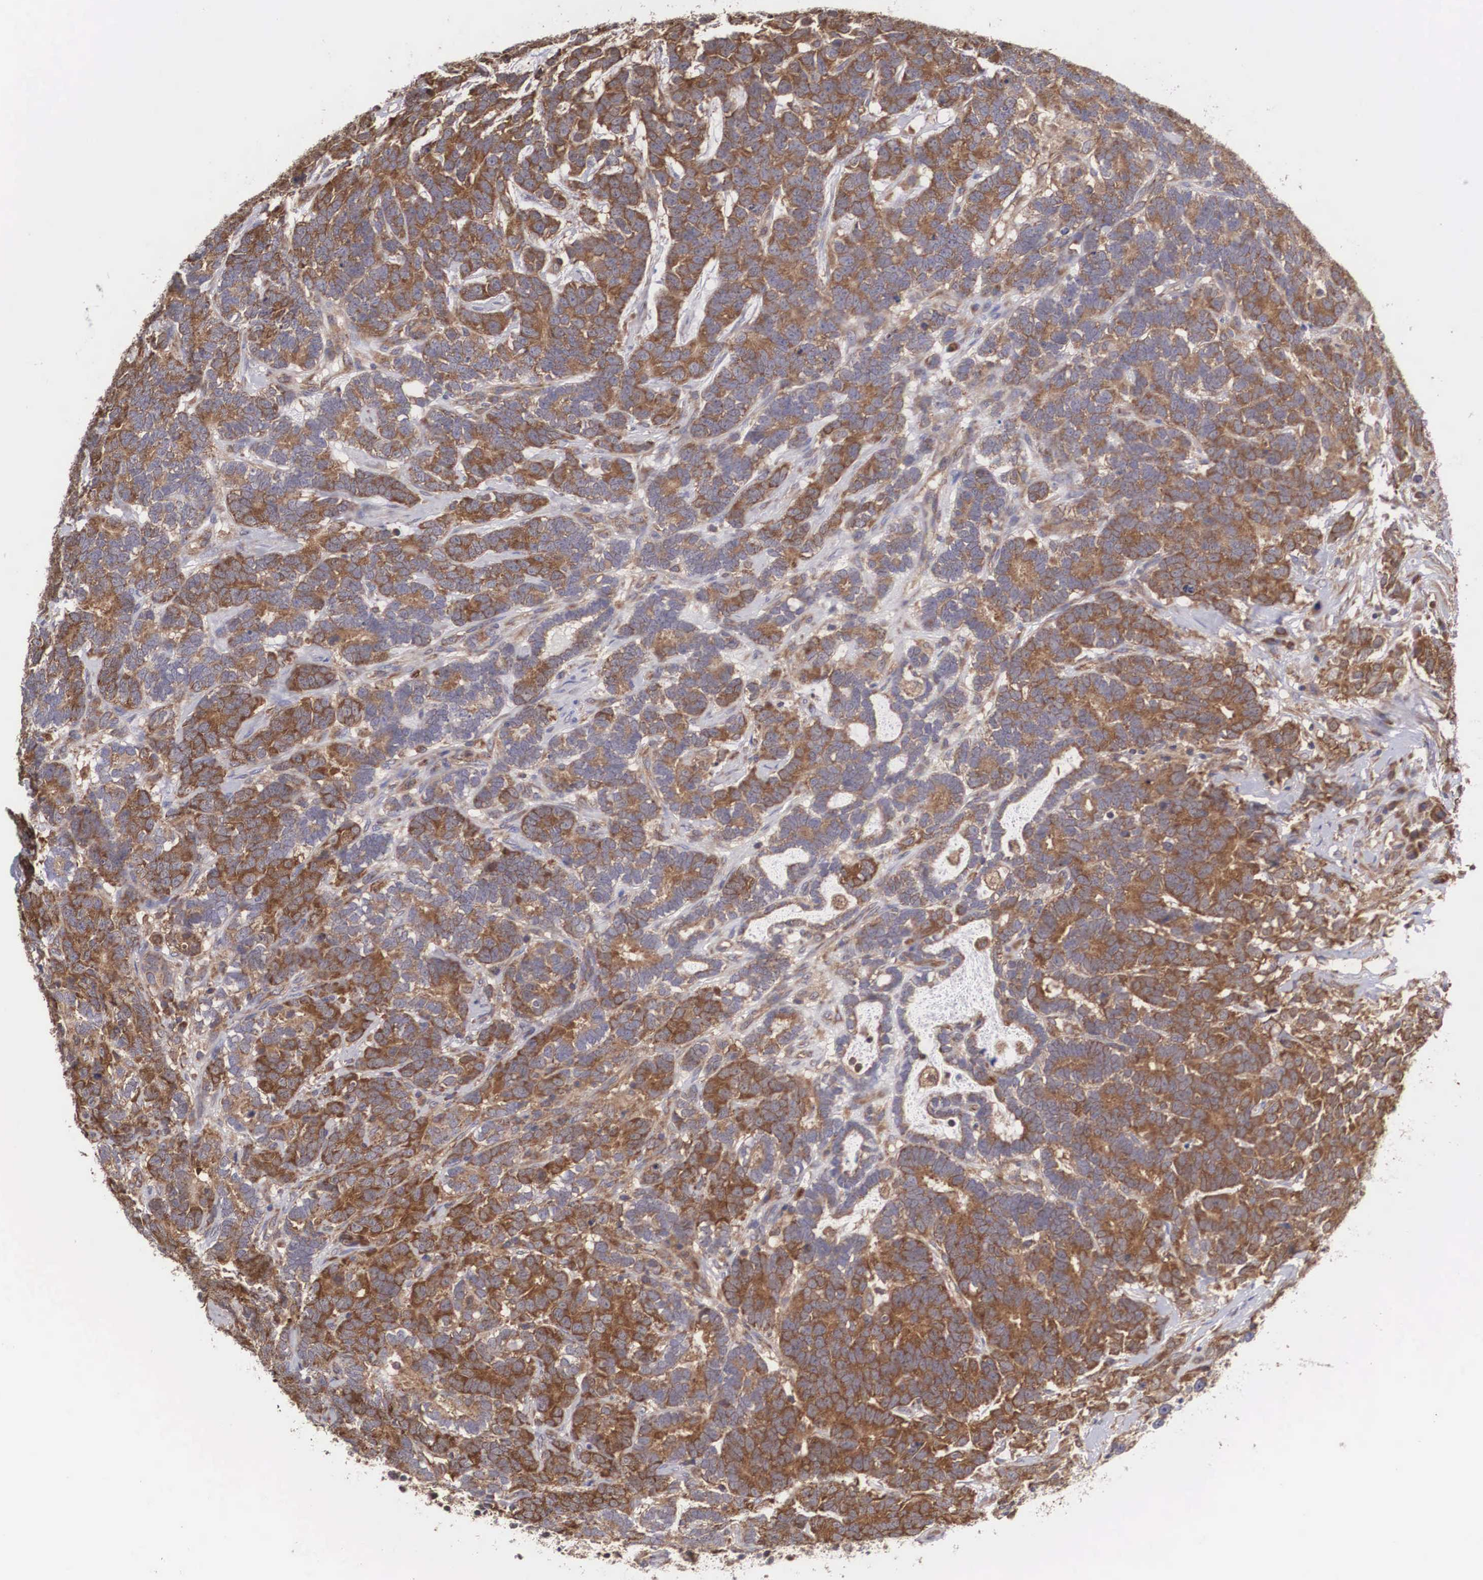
{"staining": {"intensity": "moderate", "quantity": "25%-75%", "location": "cytoplasmic/membranous"}, "tissue": "testis cancer", "cell_type": "Tumor cells", "image_type": "cancer", "snomed": [{"axis": "morphology", "description": "Carcinoma, Embryonal, NOS"}, {"axis": "topography", "description": "Testis"}], "caption": "A brown stain highlights moderate cytoplasmic/membranous staining of a protein in human testis embryonal carcinoma tumor cells. The staining is performed using DAB (3,3'-diaminobenzidine) brown chromogen to label protein expression. The nuclei are counter-stained blue using hematoxylin.", "gene": "DHRS1", "patient": {"sex": "male", "age": 26}}